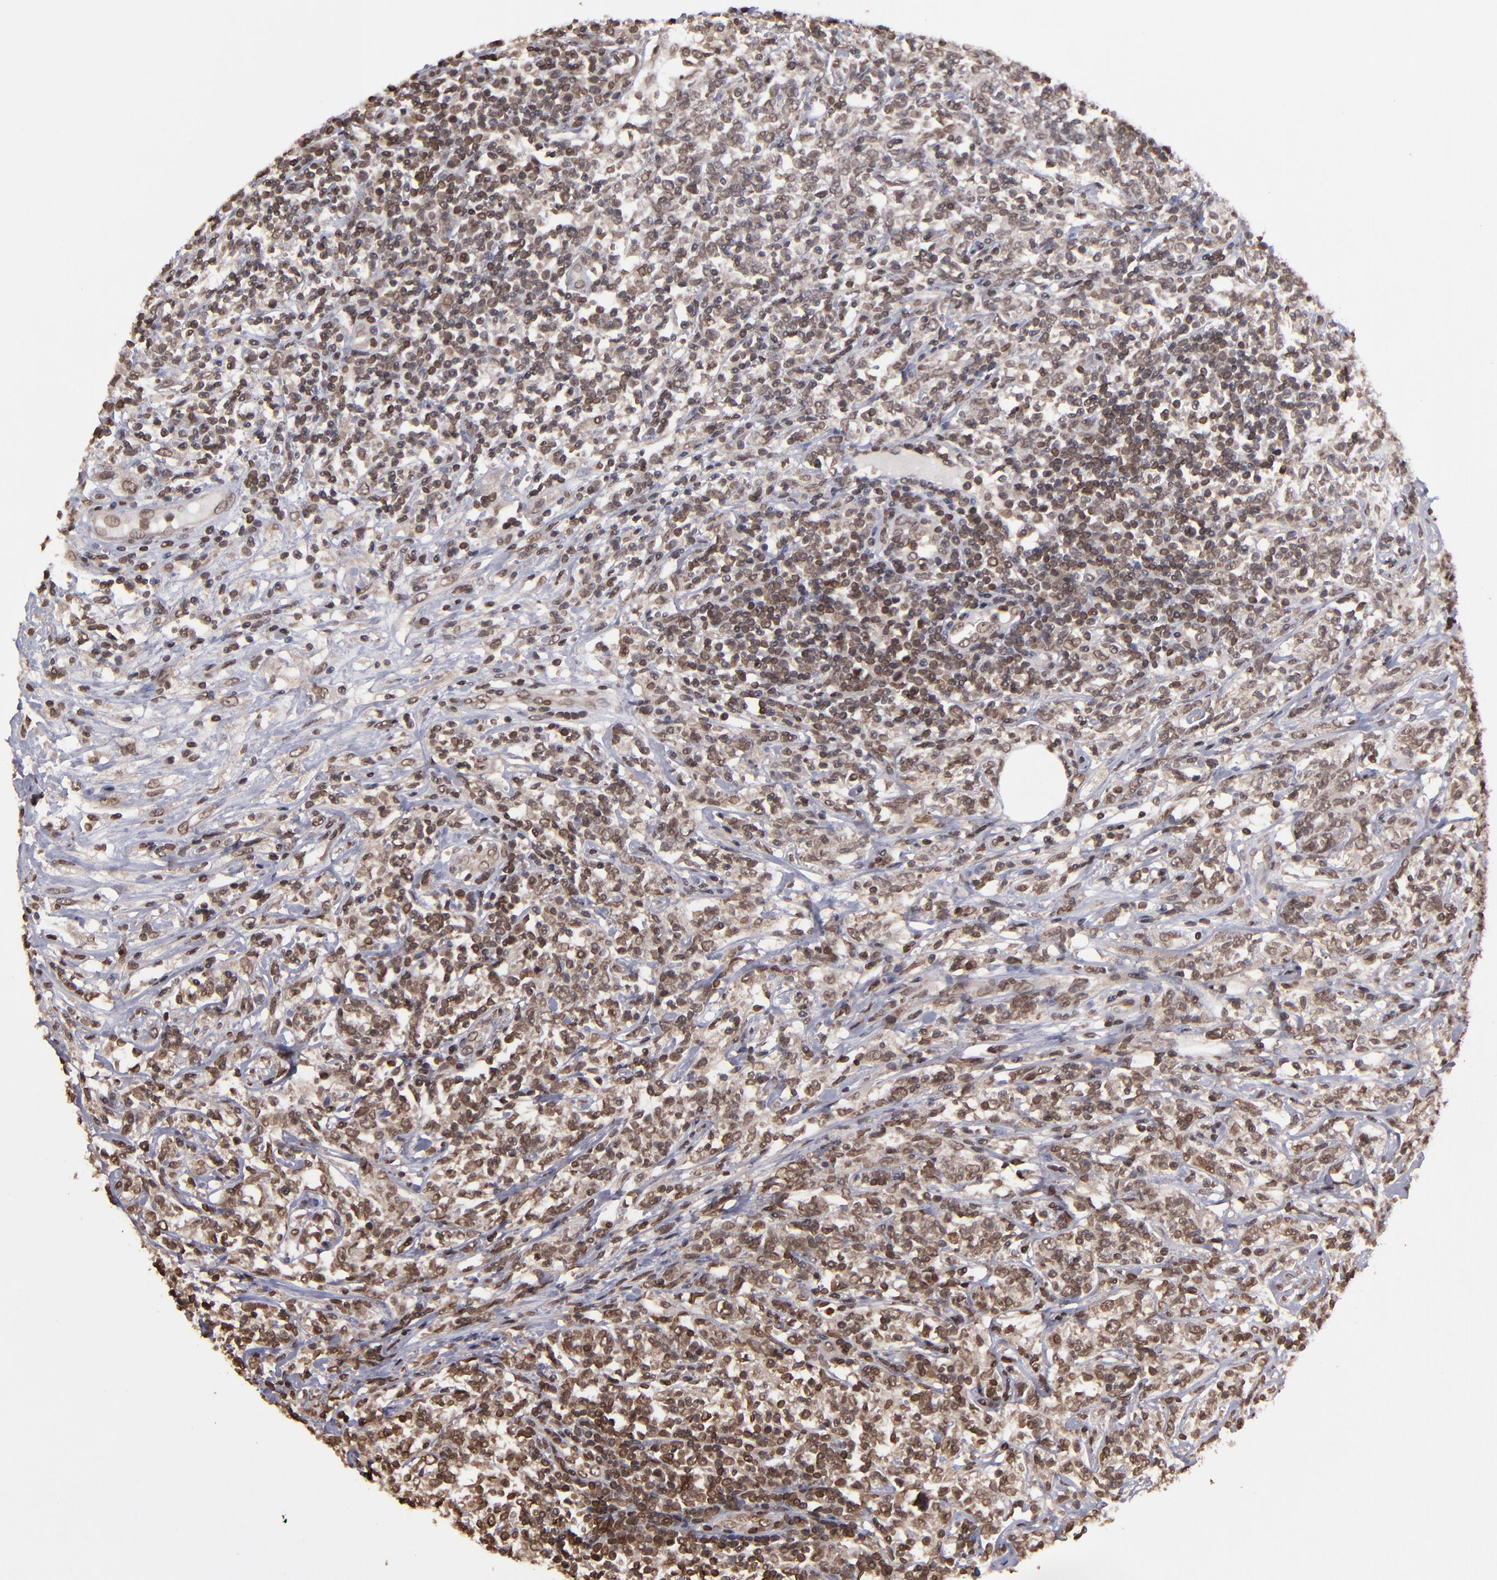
{"staining": {"intensity": "weak", "quantity": ">75%", "location": "nuclear"}, "tissue": "lymphoma", "cell_type": "Tumor cells", "image_type": "cancer", "snomed": [{"axis": "morphology", "description": "Malignant lymphoma, non-Hodgkin's type, High grade"}, {"axis": "topography", "description": "Lymph node"}], "caption": "High-power microscopy captured an immunohistochemistry (IHC) image of lymphoma, revealing weak nuclear positivity in about >75% of tumor cells.", "gene": "AKT1", "patient": {"sex": "female", "age": 84}}